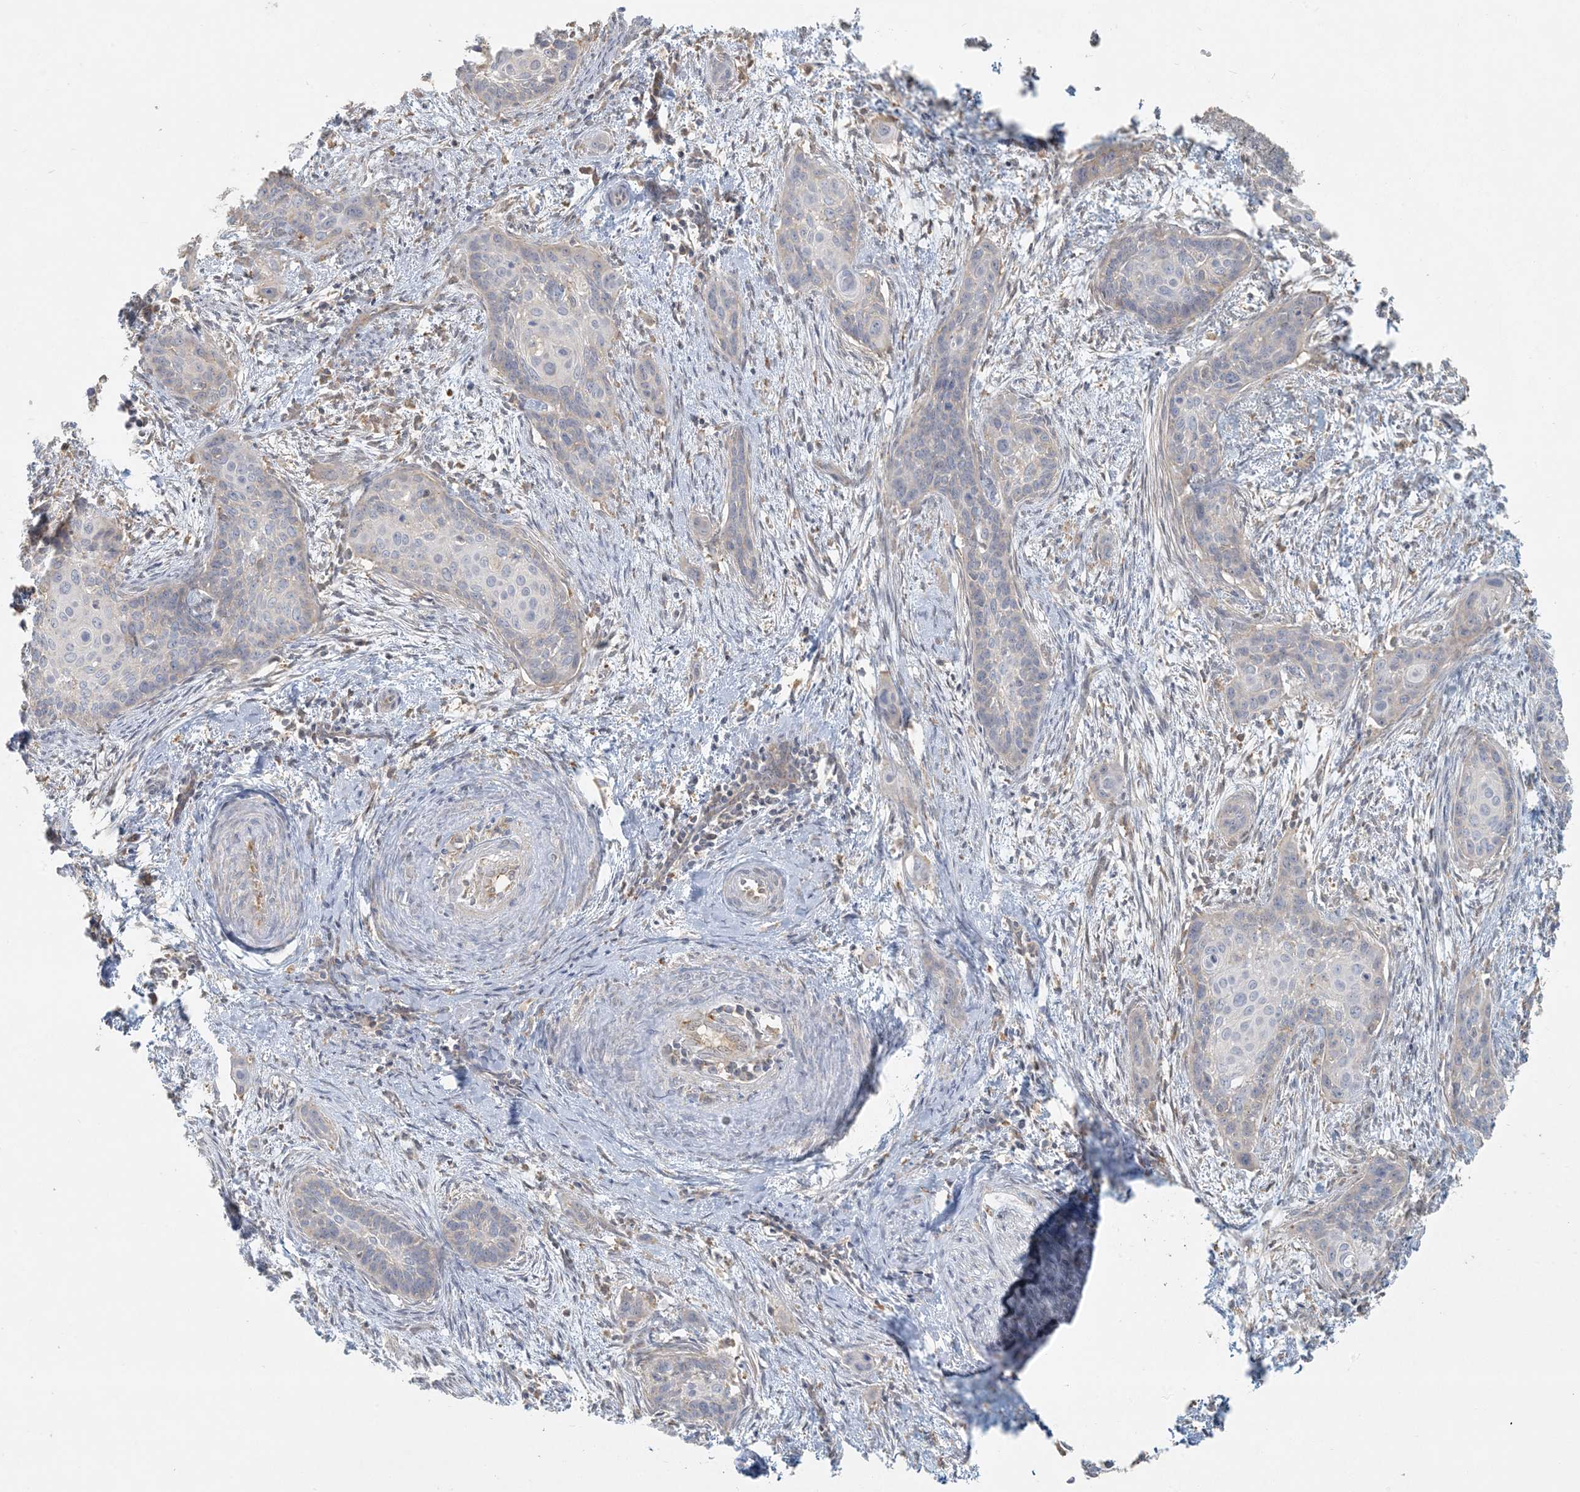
{"staining": {"intensity": "negative", "quantity": "none", "location": "none"}, "tissue": "cervical cancer", "cell_type": "Tumor cells", "image_type": "cancer", "snomed": [{"axis": "morphology", "description": "Squamous cell carcinoma, NOS"}, {"axis": "topography", "description": "Cervix"}], "caption": "Immunohistochemistry micrograph of neoplastic tissue: squamous cell carcinoma (cervical) stained with DAB demonstrates no significant protein positivity in tumor cells.", "gene": "HACL1", "patient": {"sex": "female", "age": 33}}